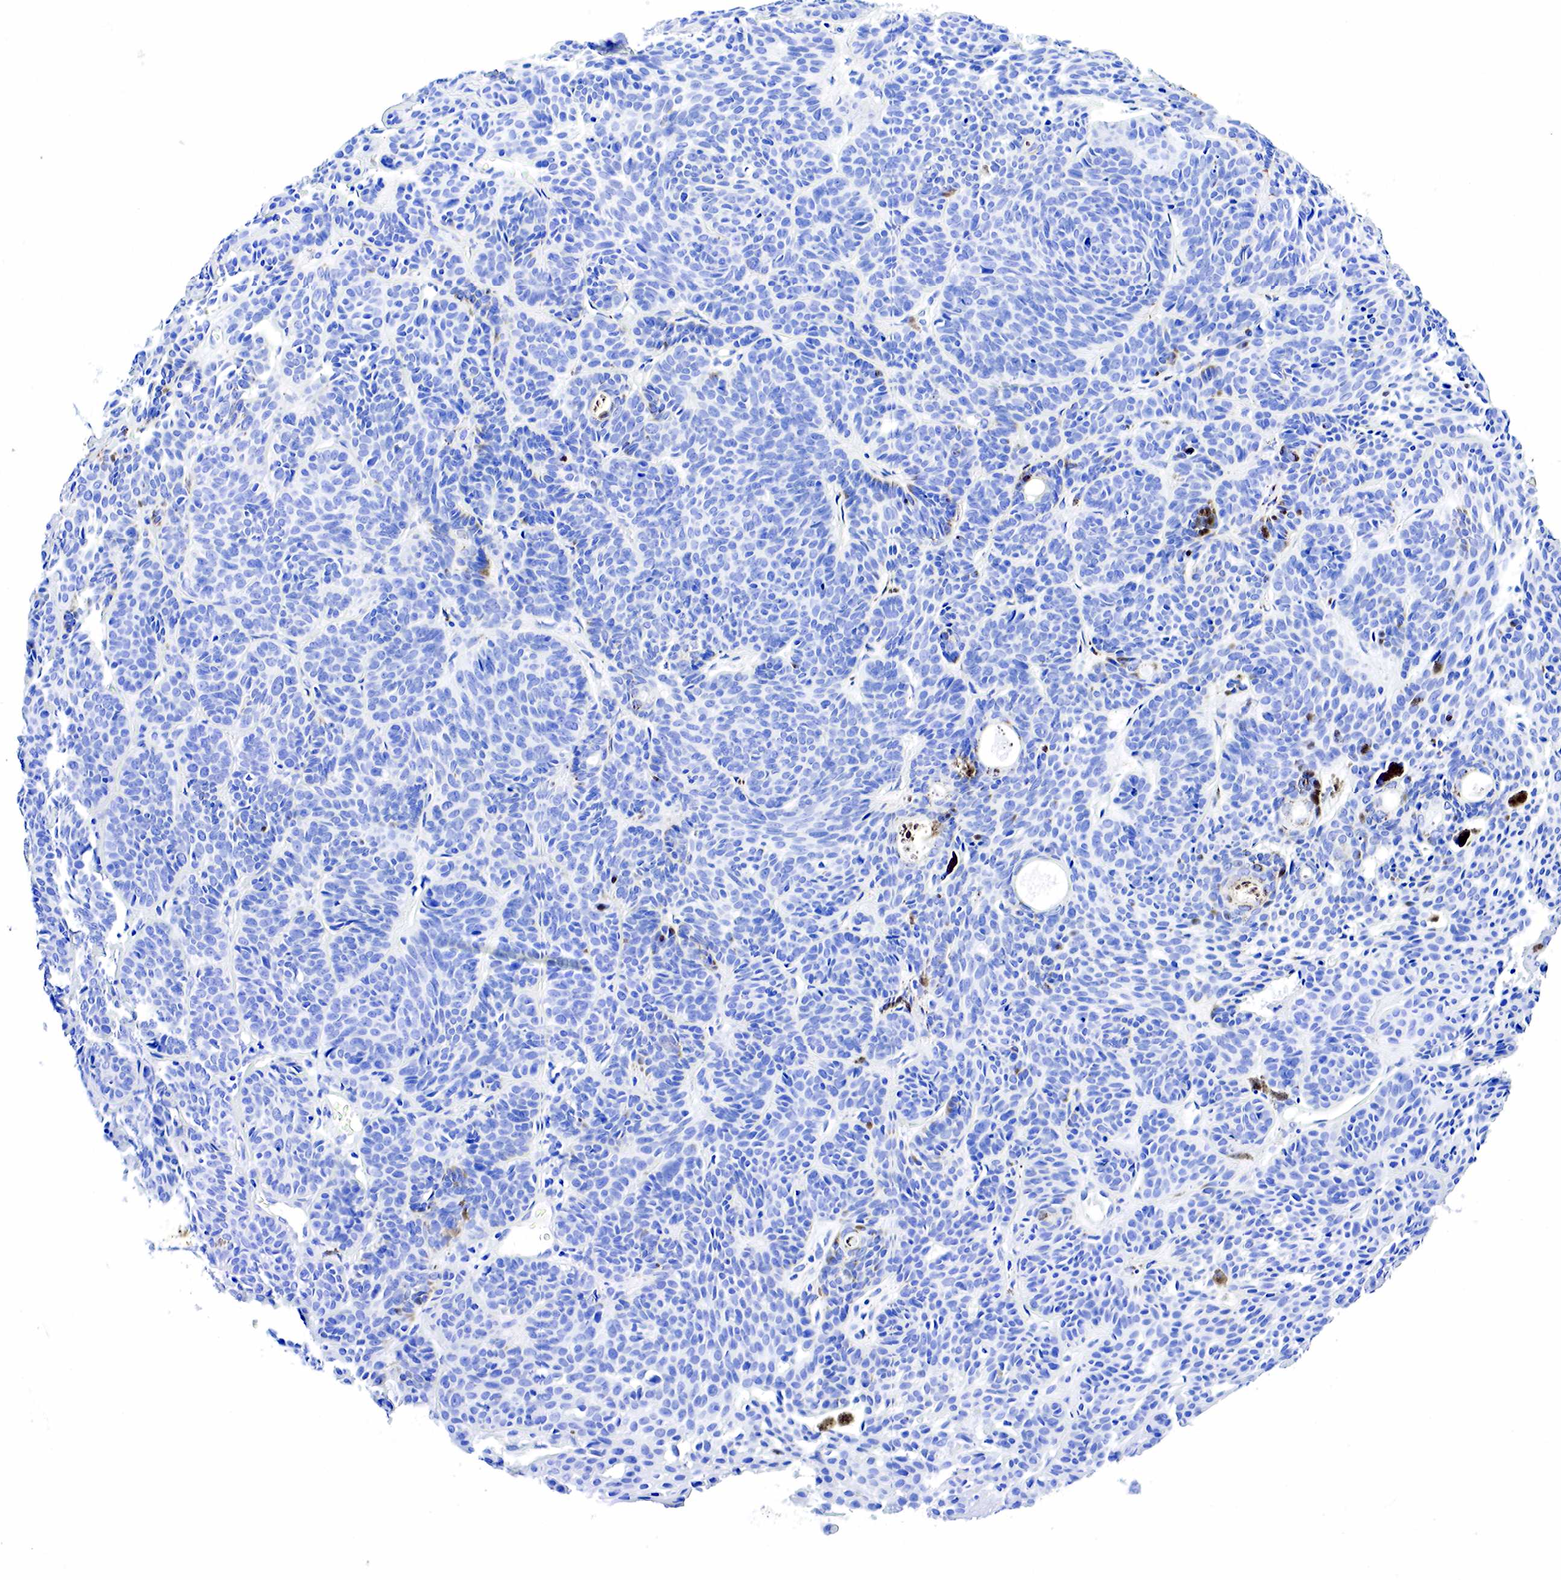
{"staining": {"intensity": "negative", "quantity": "none", "location": "none"}, "tissue": "skin cancer", "cell_type": "Tumor cells", "image_type": "cancer", "snomed": [{"axis": "morphology", "description": "Basal cell carcinoma"}, {"axis": "topography", "description": "Skin"}], "caption": "Skin basal cell carcinoma was stained to show a protein in brown. There is no significant positivity in tumor cells.", "gene": "KRT7", "patient": {"sex": "female", "age": 62}}